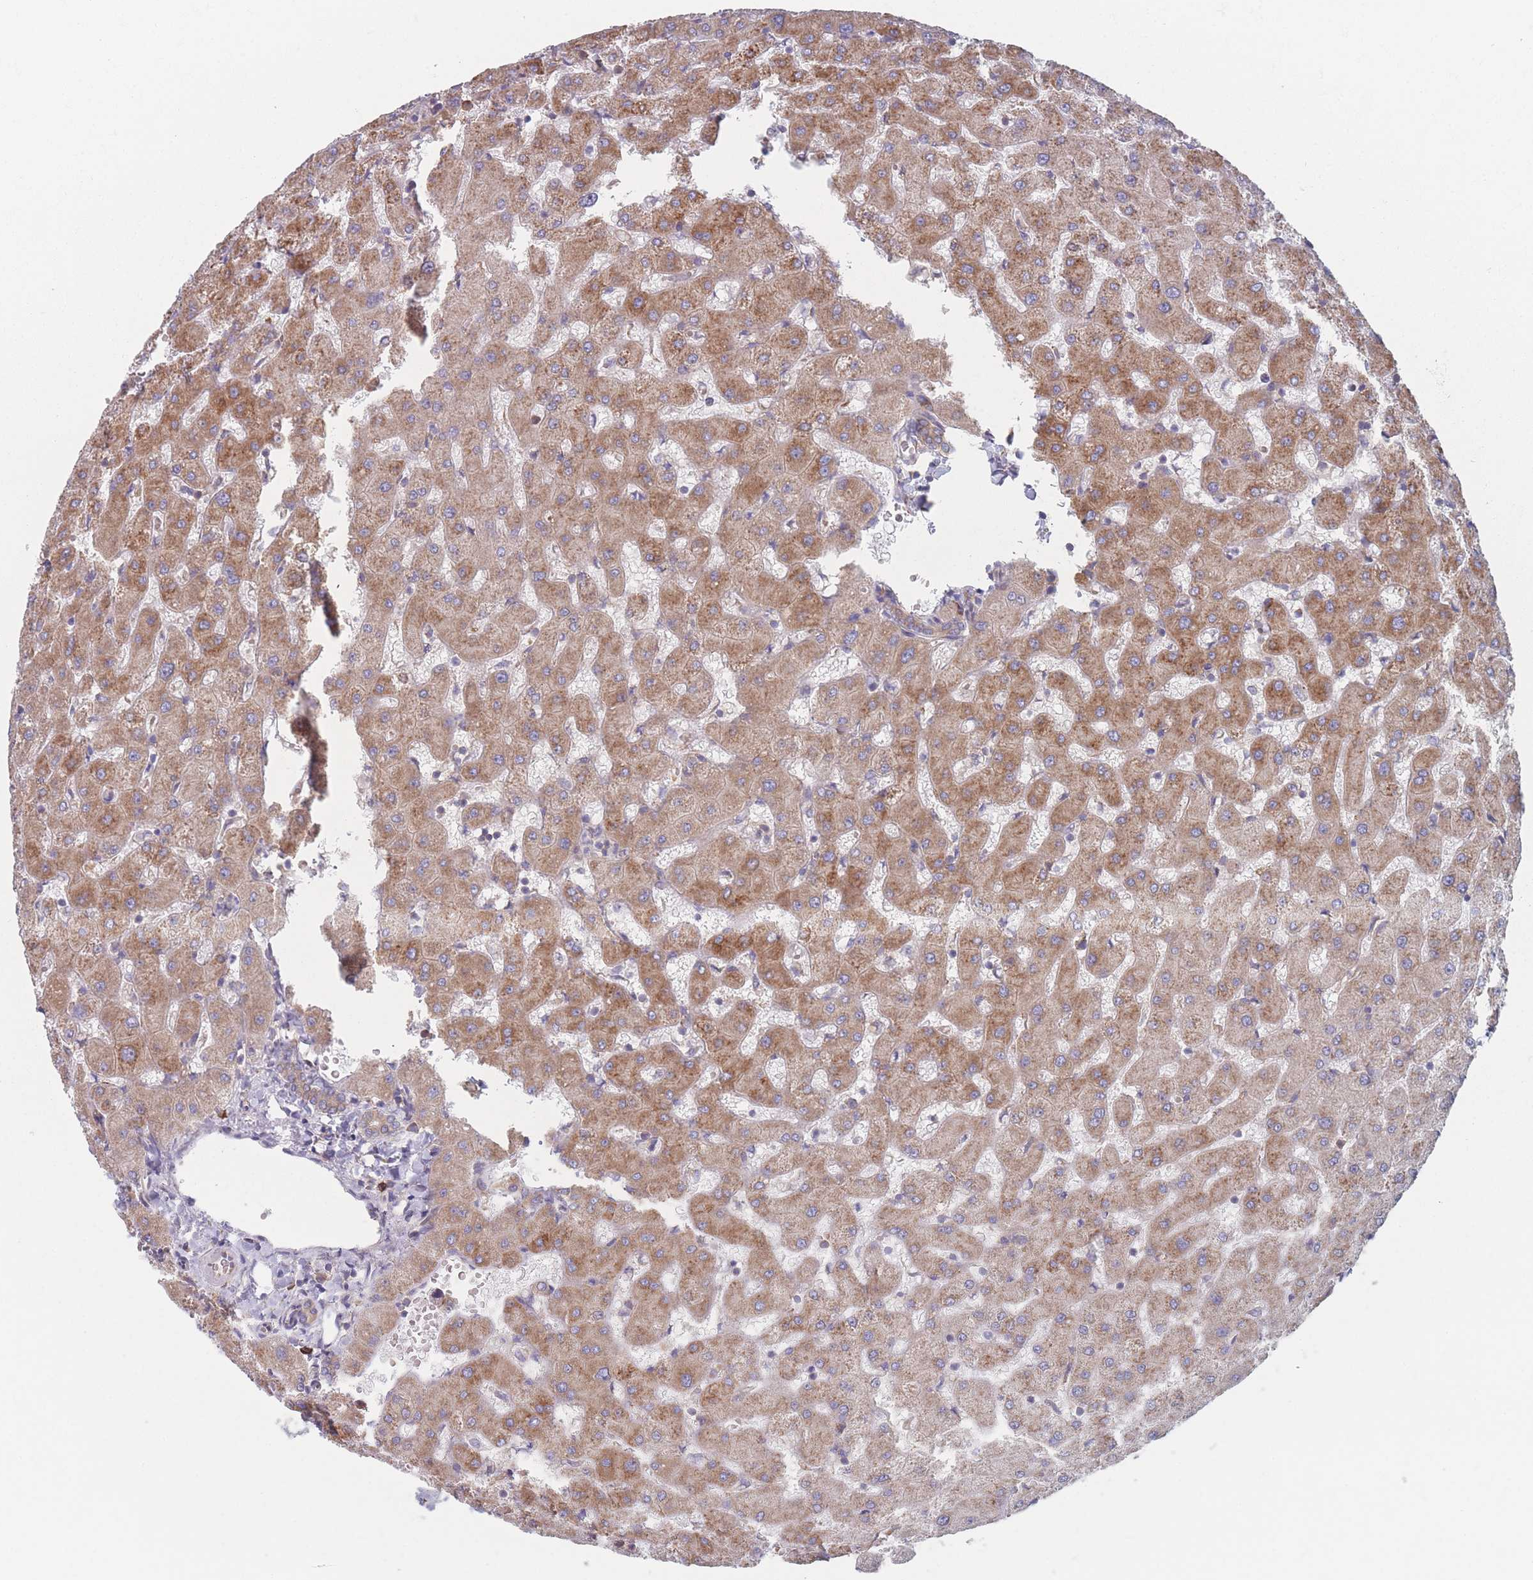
{"staining": {"intensity": "weak", "quantity": ">75%", "location": "cytoplasmic/membranous"}, "tissue": "liver", "cell_type": "Cholangiocytes", "image_type": "normal", "snomed": [{"axis": "morphology", "description": "Normal tissue, NOS"}, {"axis": "topography", "description": "Liver"}], "caption": "Liver stained for a protein (brown) displays weak cytoplasmic/membranous positive positivity in approximately >75% of cholangiocytes.", "gene": "EEF1B2", "patient": {"sex": "female", "age": 63}}